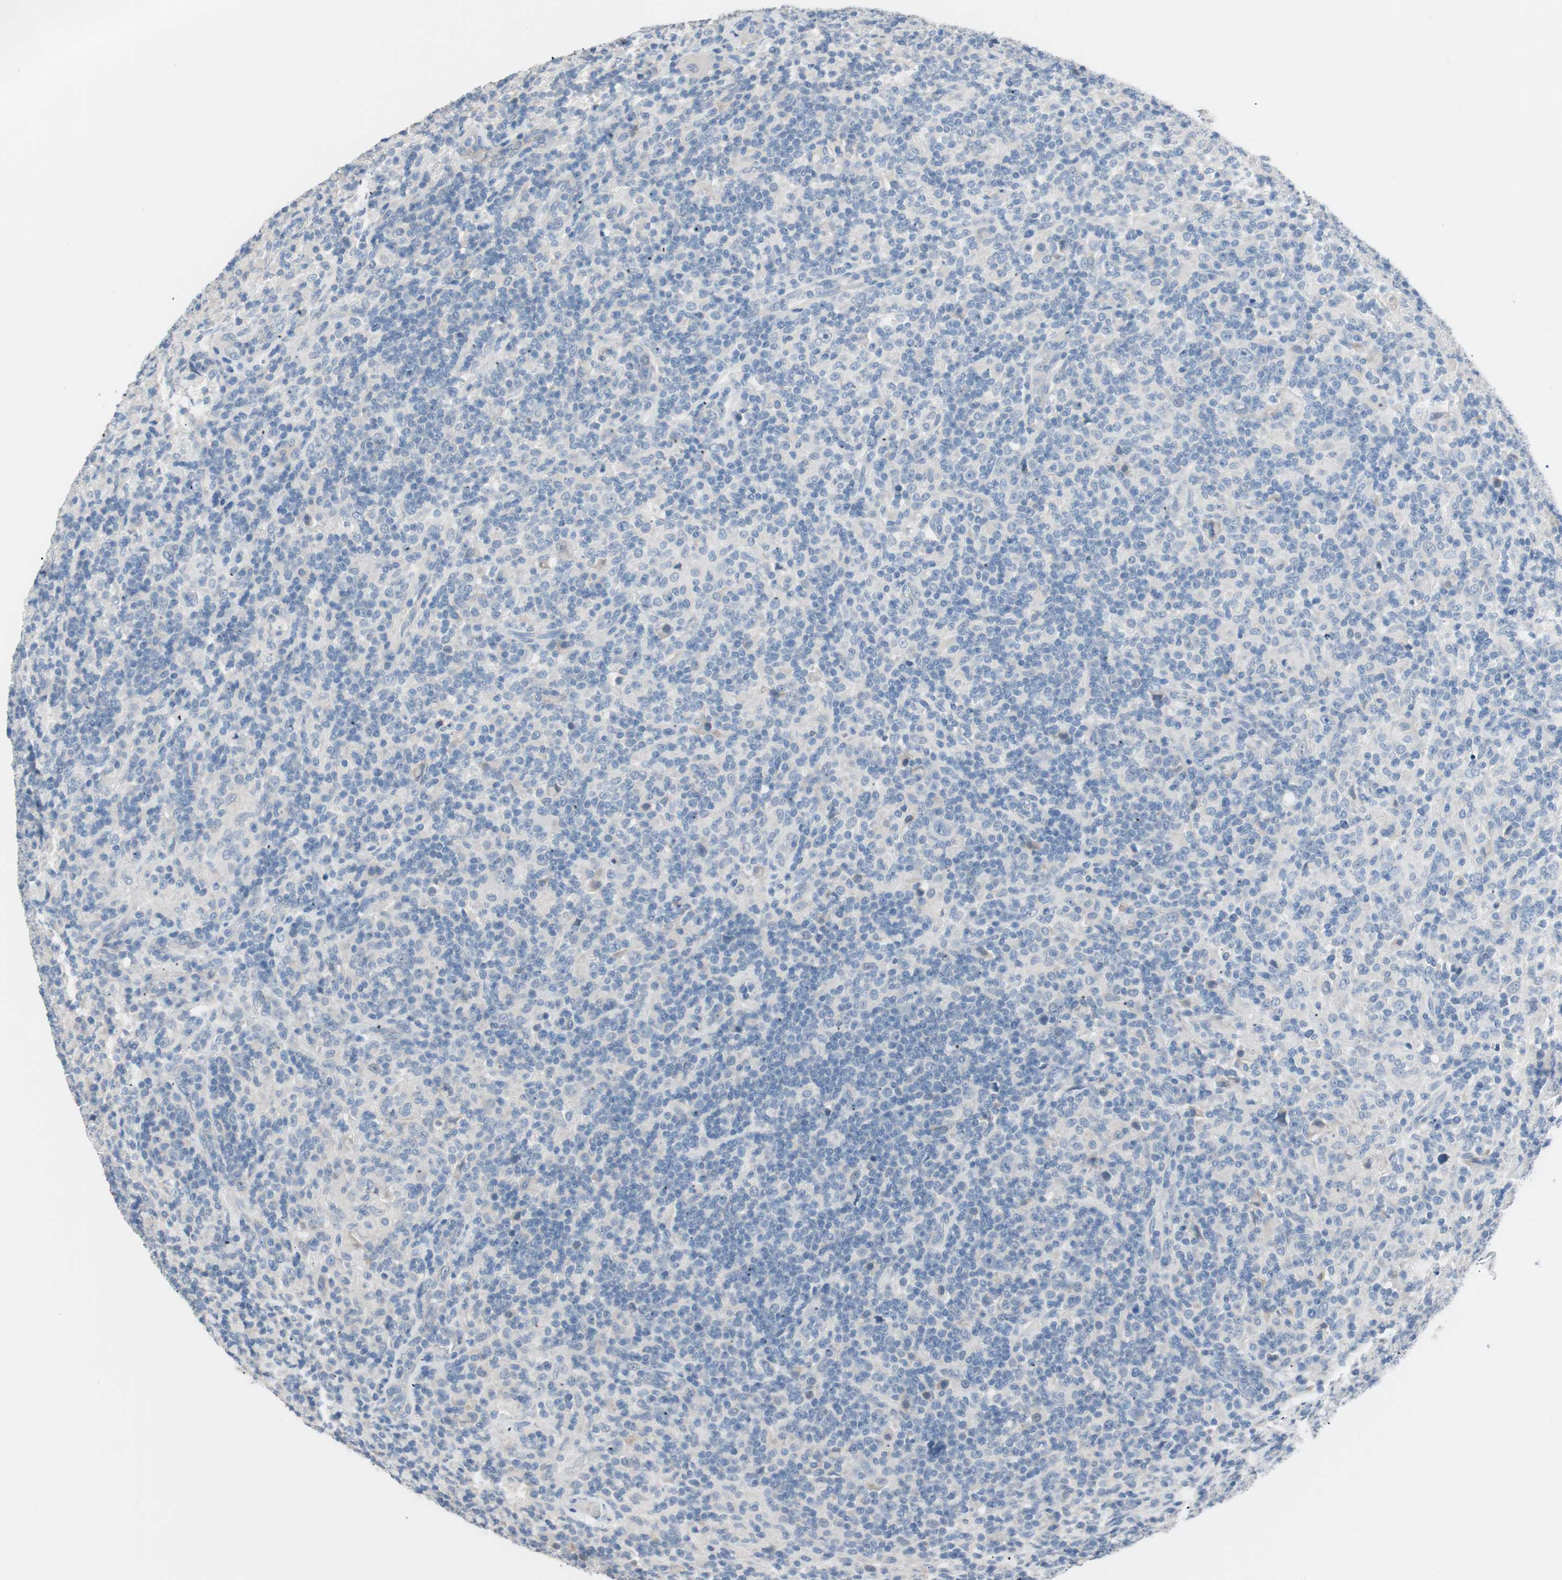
{"staining": {"intensity": "negative", "quantity": "none", "location": "none"}, "tissue": "lymphoma", "cell_type": "Tumor cells", "image_type": "cancer", "snomed": [{"axis": "morphology", "description": "Hodgkin's disease, NOS"}, {"axis": "topography", "description": "Lymph node"}], "caption": "An IHC micrograph of Hodgkin's disease is shown. There is no staining in tumor cells of Hodgkin's disease.", "gene": "VIL1", "patient": {"sex": "male", "age": 70}}